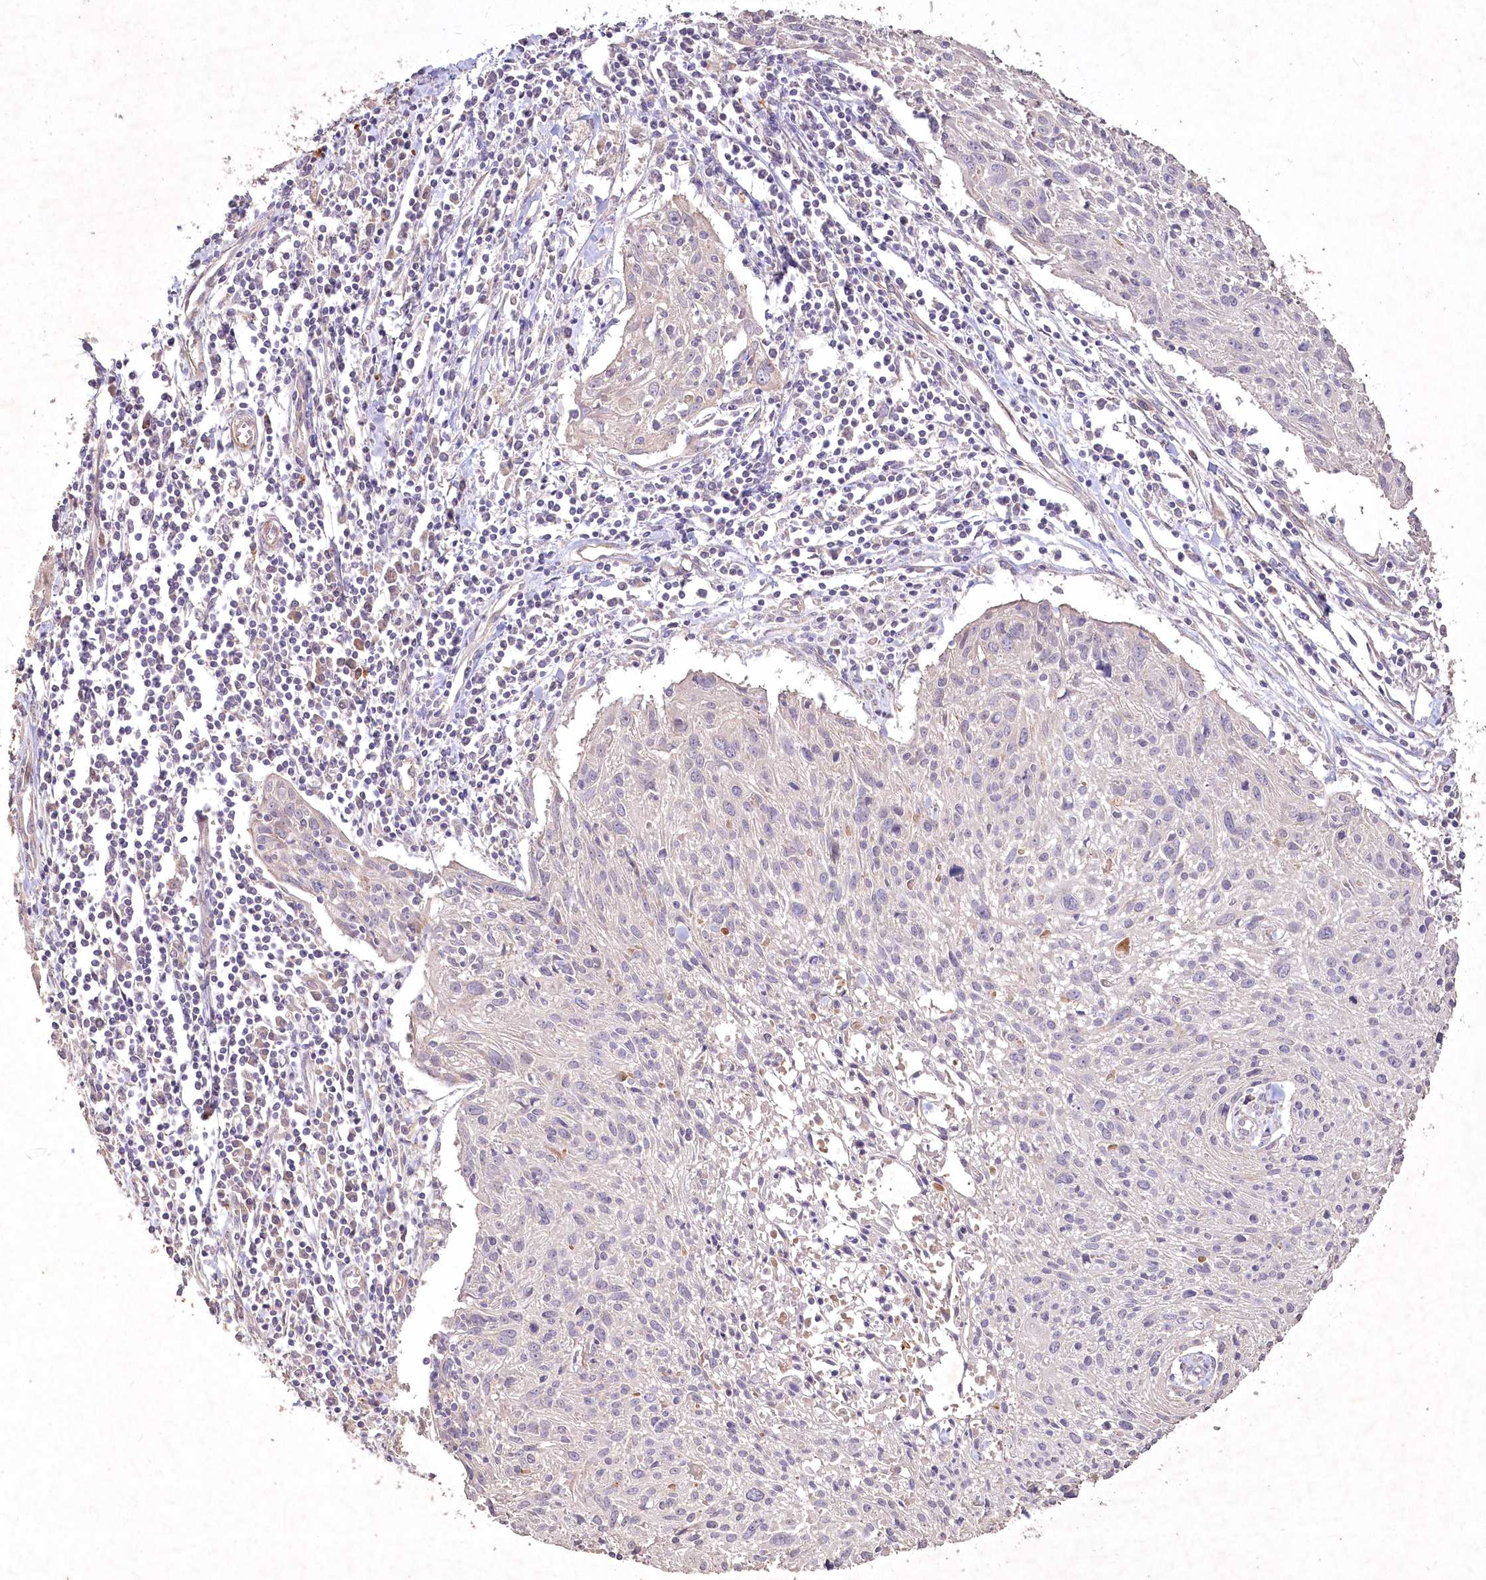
{"staining": {"intensity": "moderate", "quantity": "<25%", "location": "cytoplasmic/membranous"}, "tissue": "cervical cancer", "cell_type": "Tumor cells", "image_type": "cancer", "snomed": [{"axis": "morphology", "description": "Squamous cell carcinoma, NOS"}, {"axis": "topography", "description": "Cervix"}], "caption": "The photomicrograph demonstrates staining of cervical cancer (squamous cell carcinoma), revealing moderate cytoplasmic/membranous protein staining (brown color) within tumor cells.", "gene": "IRAK1BP1", "patient": {"sex": "female", "age": 51}}